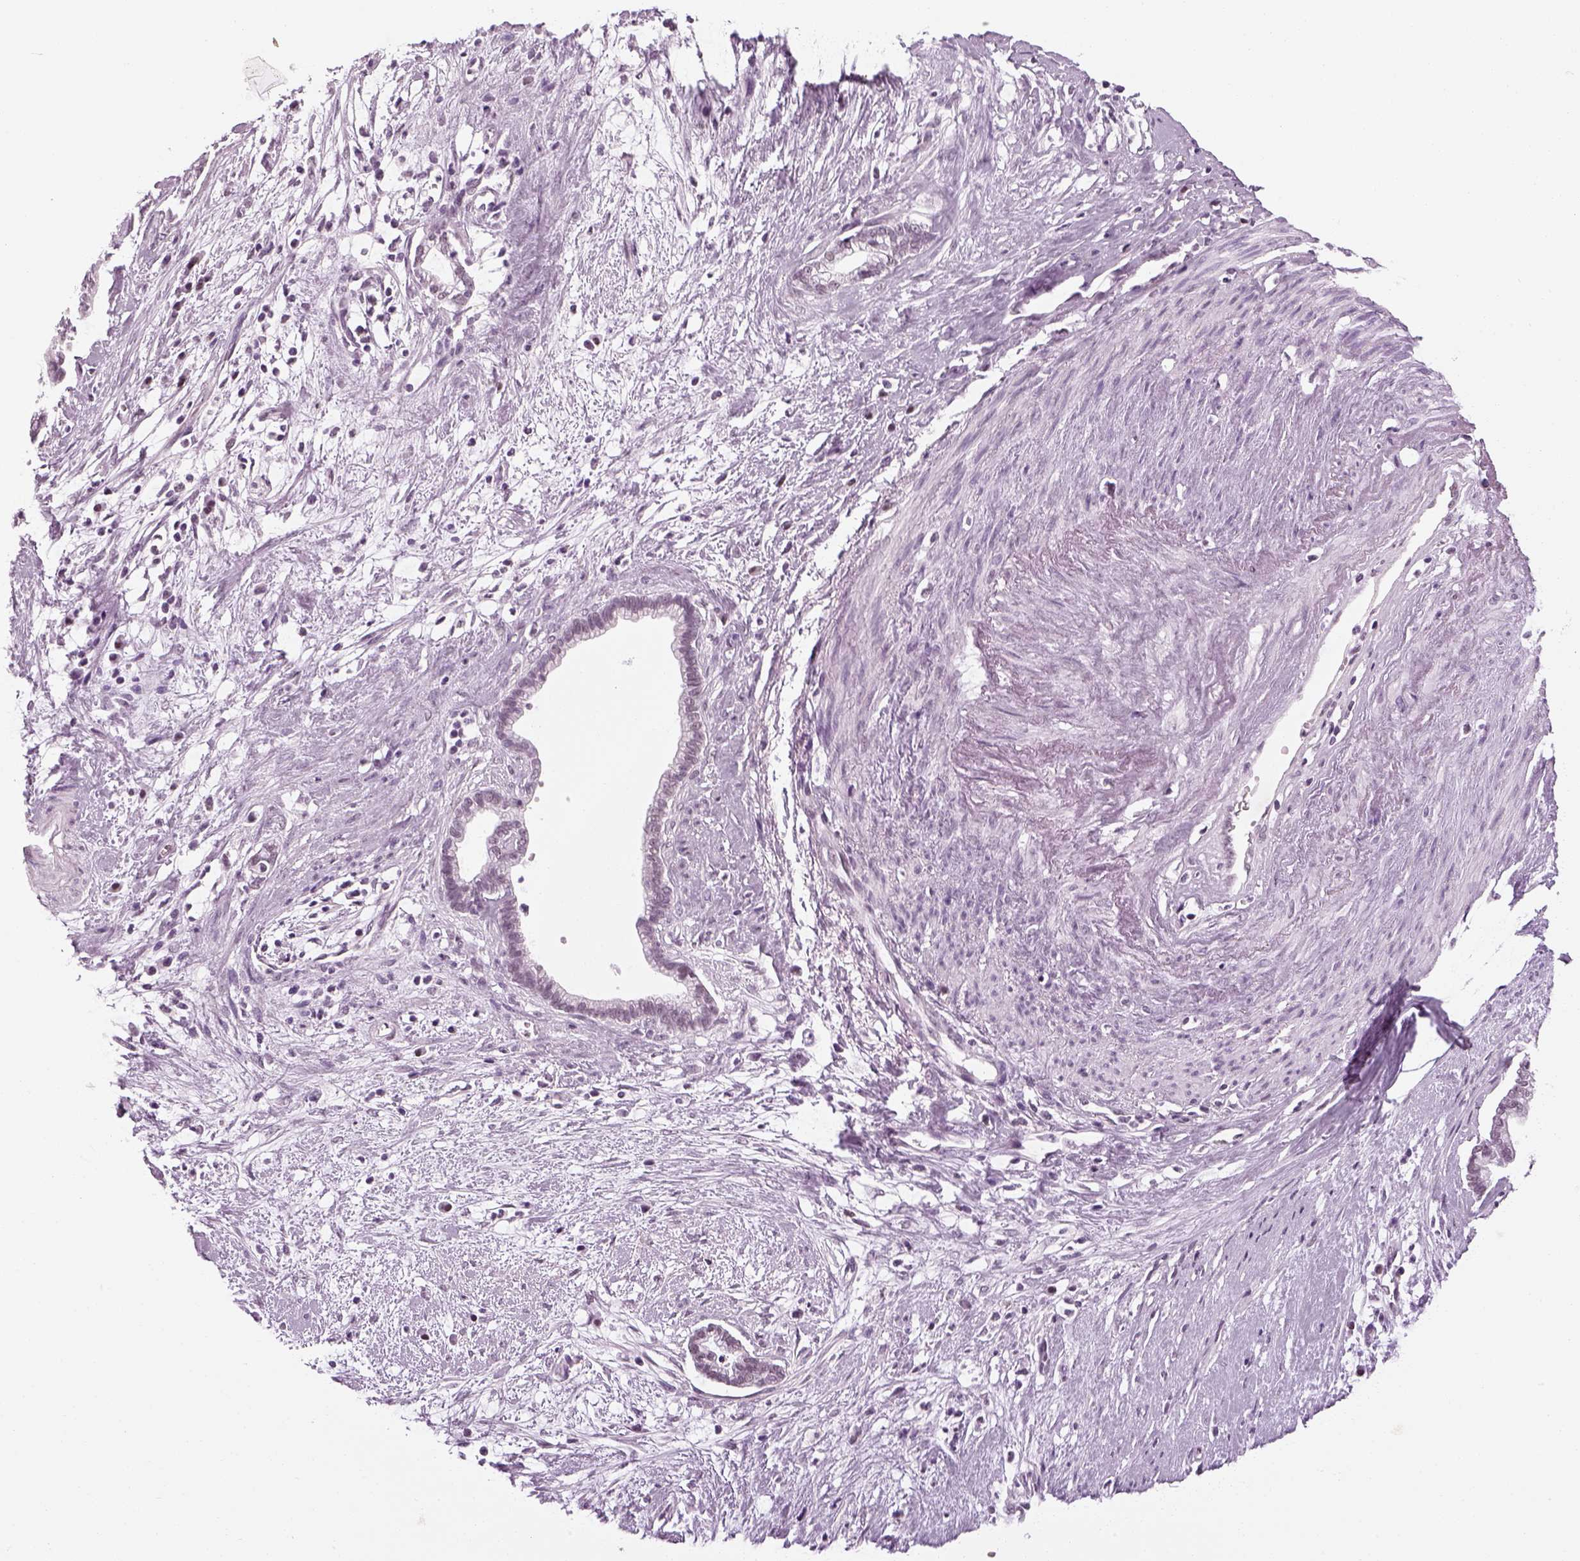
{"staining": {"intensity": "negative", "quantity": "none", "location": "none"}, "tissue": "cervical cancer", "cell_type": "Tumor cells", "image_type": "cancer", "snomed": [{"axis": "morphology", "description": "Adenocarcinoma, NOS"}, {"axis": "topography", "description": "Cervix"}], "caption": "The micrograph shows no staining of tumor cells in cervical cancer (adenocarcinoma).", "gene": "KCNG2", "patient": {"sex": "female", "age": 62}}